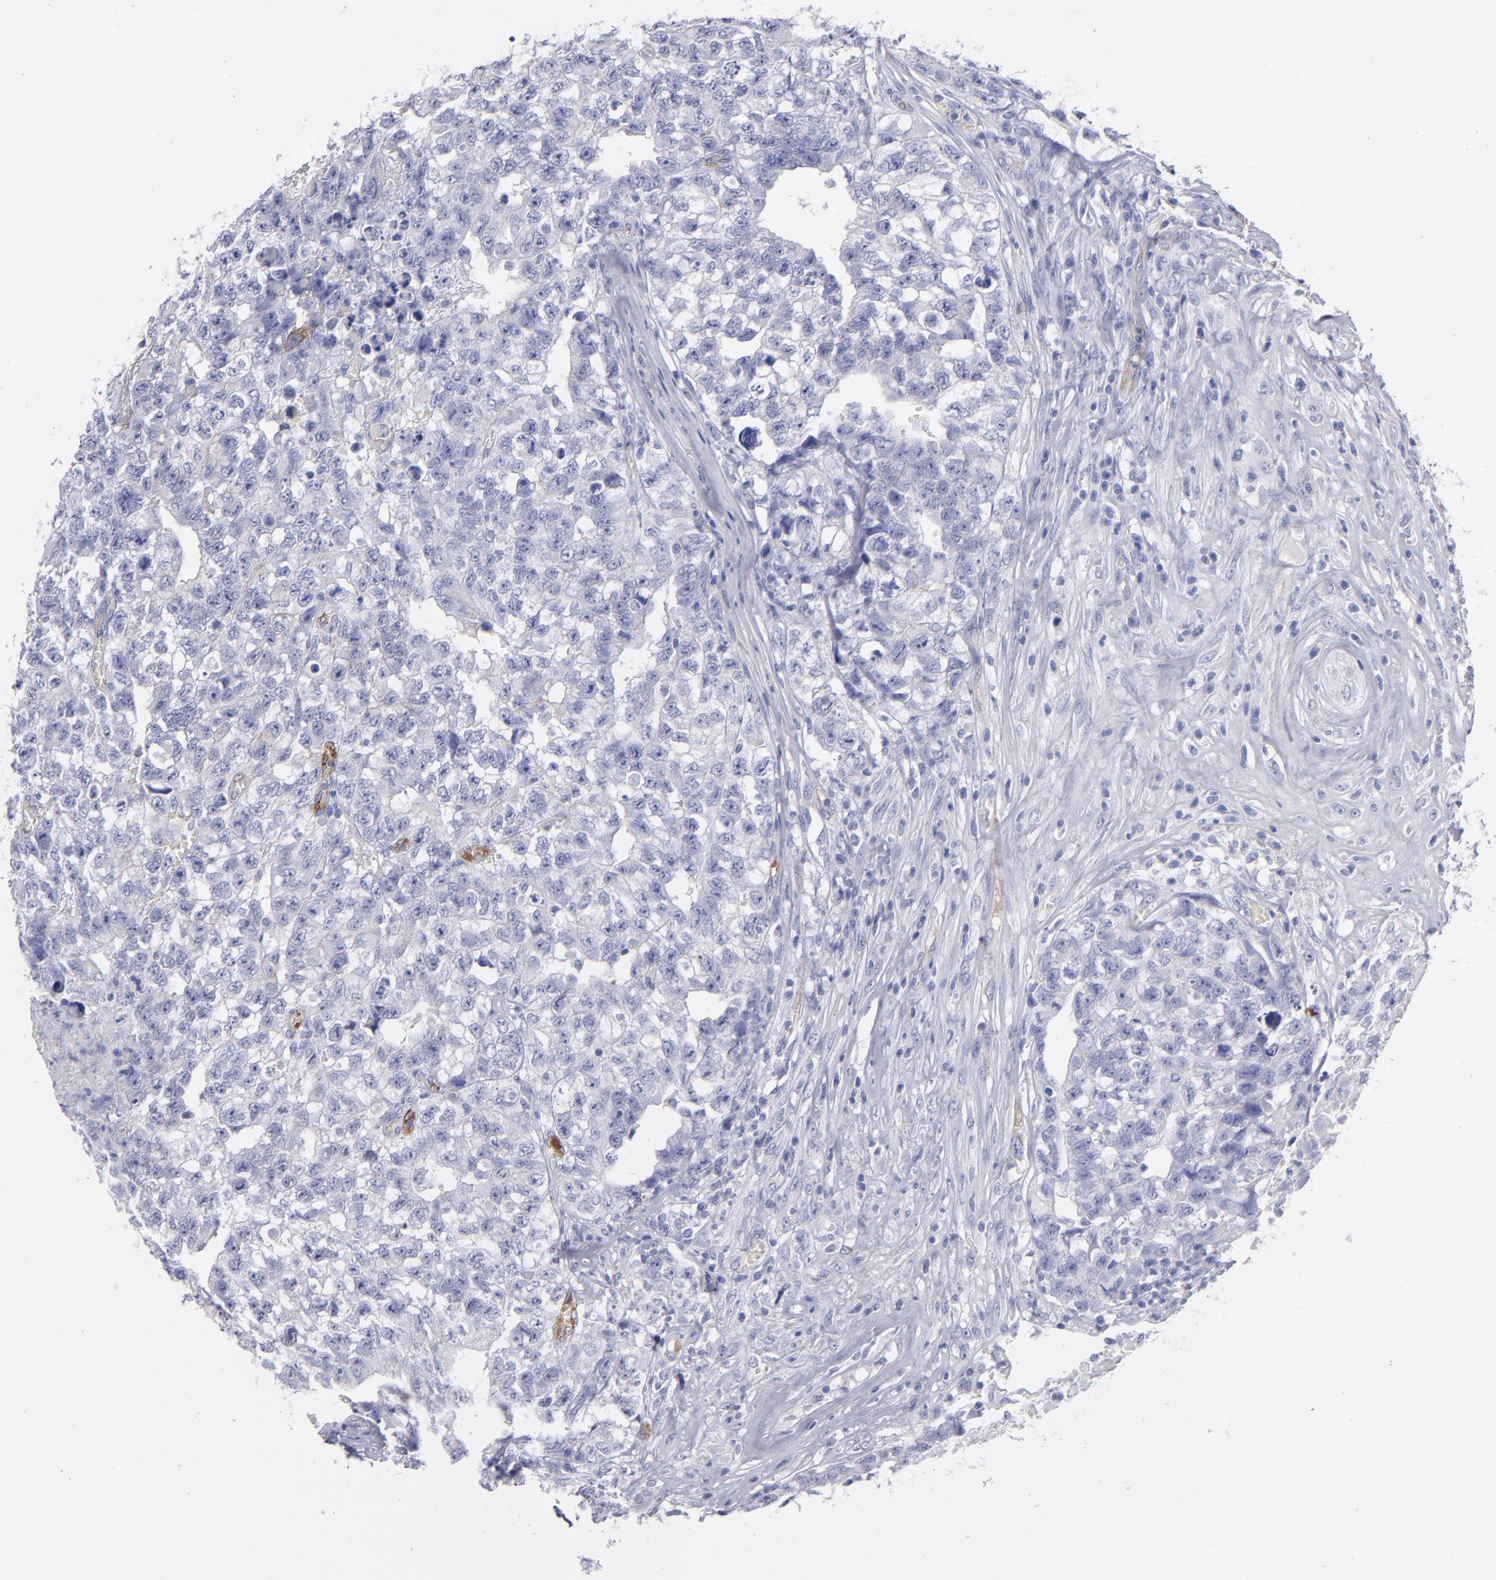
{"staining": {"intensity": "negative", "quantity": "none", "location": "none"}, "tissue": "testis cancer", "cell_type": "Tumor cells", "image_type": "cancer", "snomed": [{"axis": "morphology", "description": "Carcinoma, Embryonal, NOS"}, {"axis": "topography", "description": "Testis"}], "caption": "This micrograph is of testis cancer (embryonal carcinoma) stained with IHC to label a protein in brown with the nuclei are counter-stained blue. There is no expression in tumor cells.", "gene": "AHNAK2", "patient": {"sex": "male", "age": 31}}